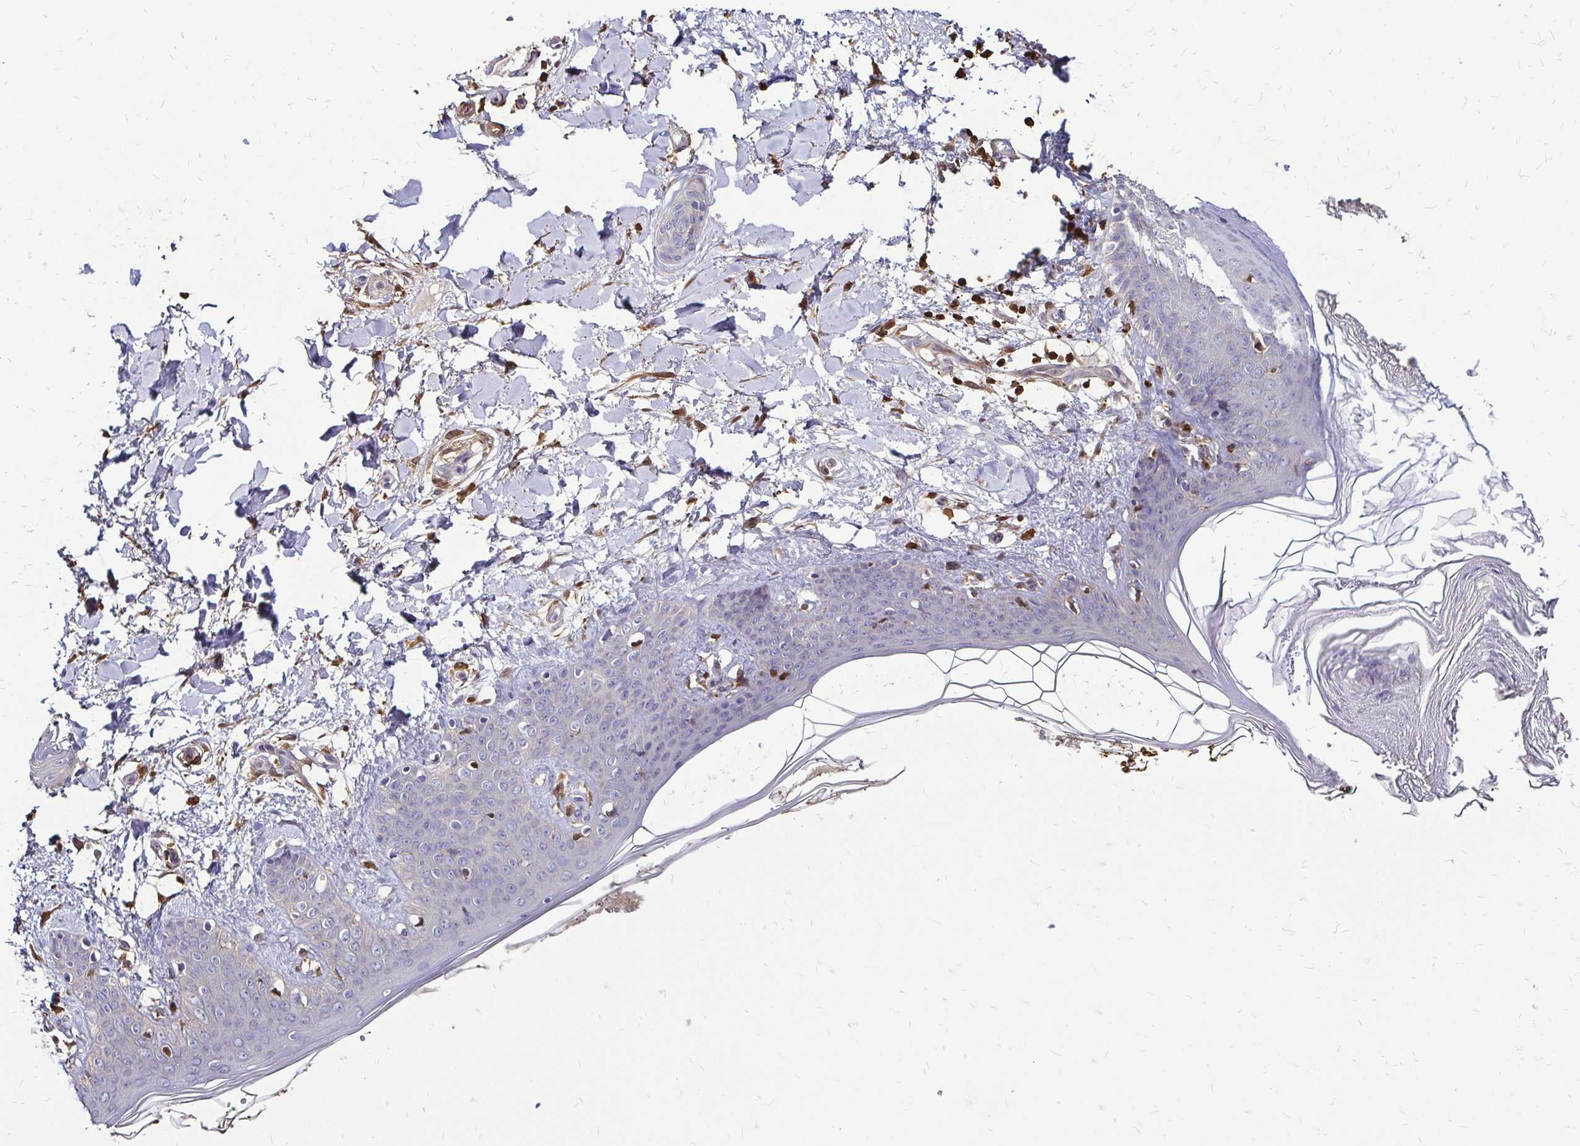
{"staining": {"intensity": "moderate", "quantity": ">75%", "location": "cytoplasmic/membranous"}, "tissue": "skin", "cell_type": "Fibroblasts", "image_type": "normal", "snomed": [{"axis": "morphology", "description": "Normal tissue, NOS"}, {"axis": "topography", "description": "Skin"}], "caption": "Moderate cytoplasmic/membranous protein staining is identified in approximately >75% of fibroblasts in skin. (Brightfield microscopy of DAB IHC at high magnification).", "gene": "ZFP1", "patient": {"sex": "female", "age": 34}}